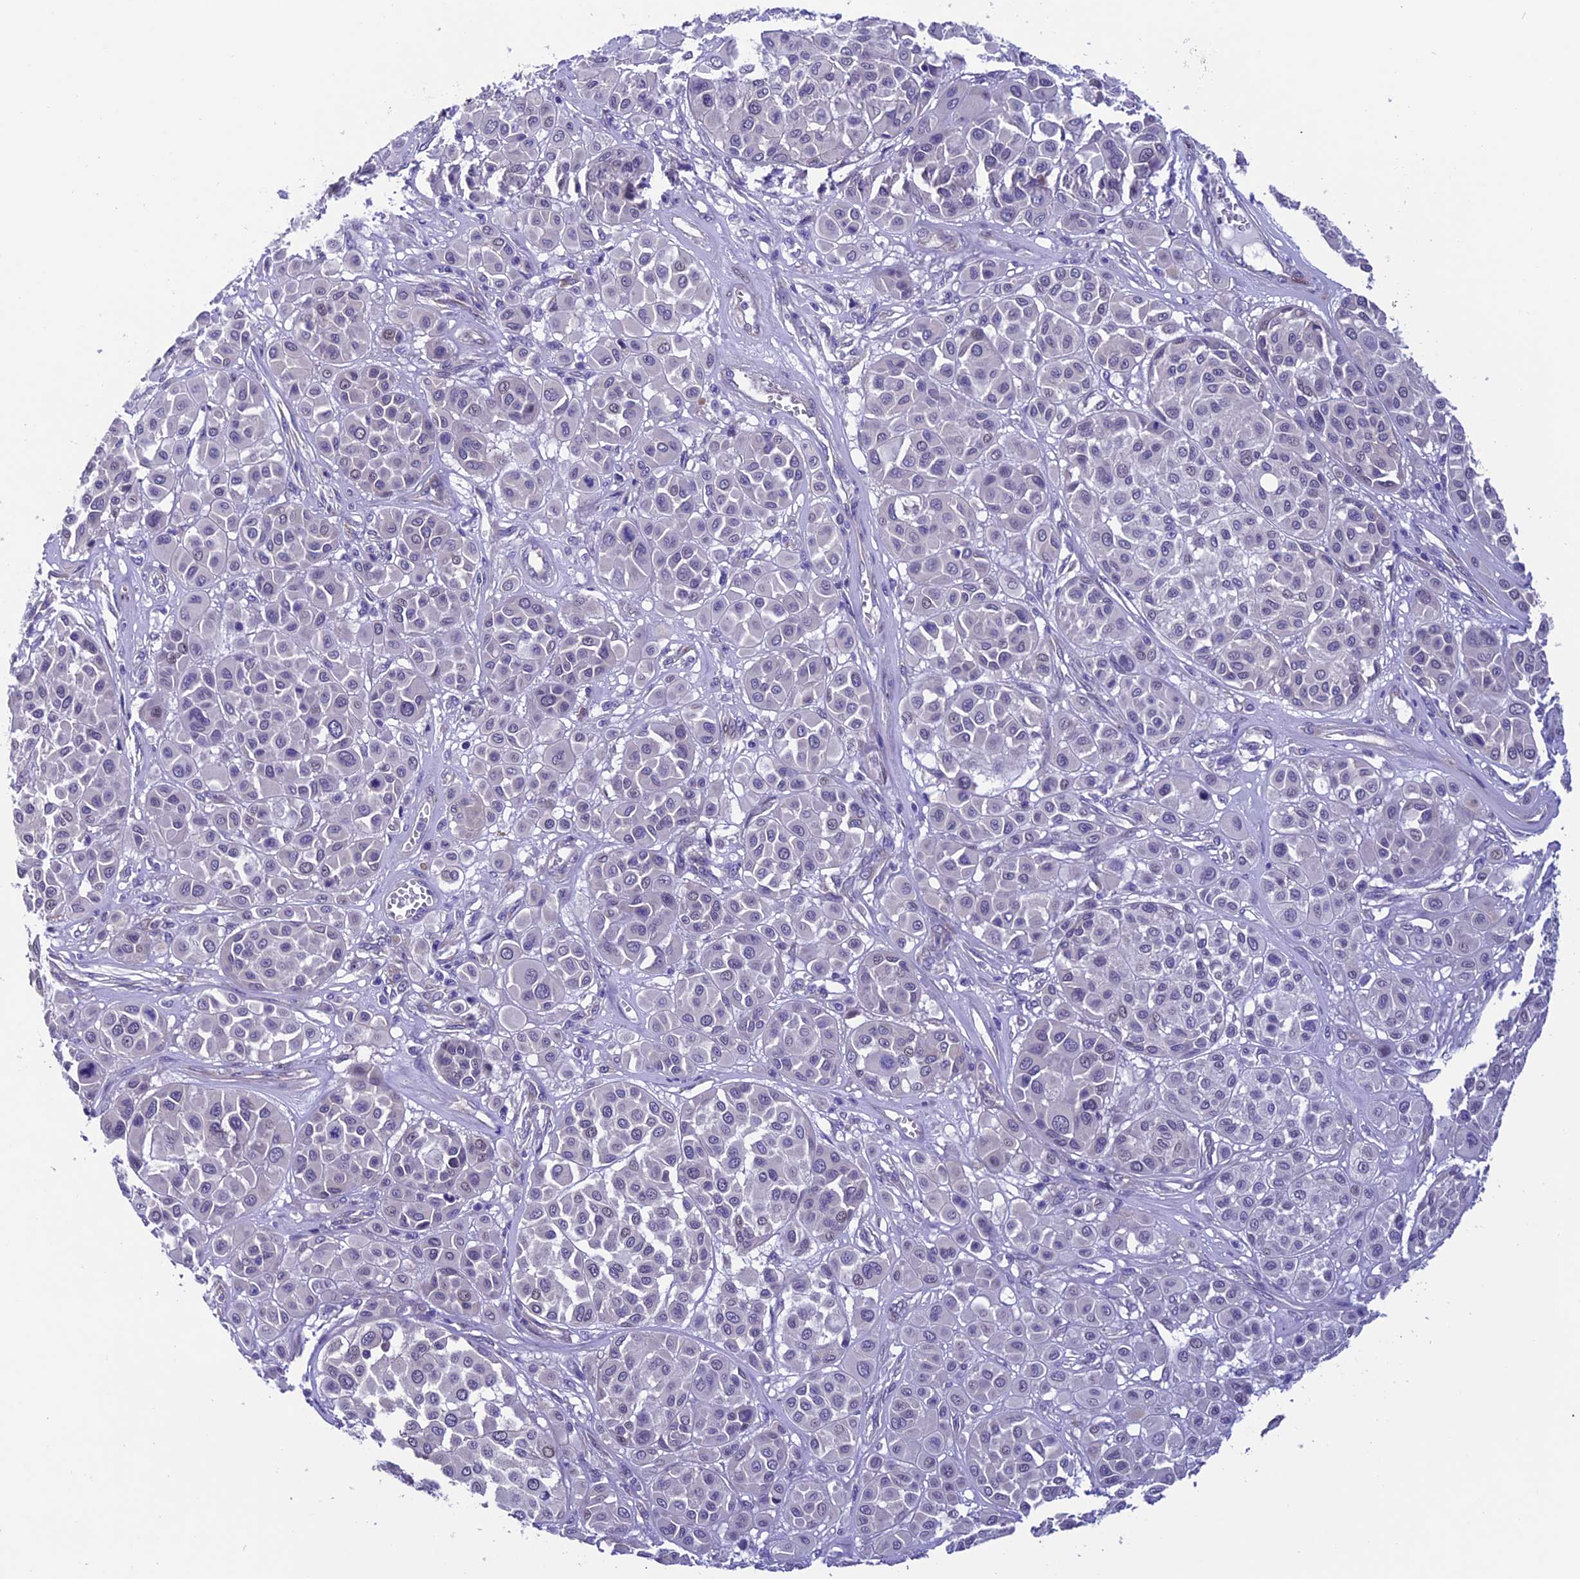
{"staining": {"intensity": "negative", "quantity": "none", "location": "none"}, "tissue": "melanoma", "cell_type": "Tumor cells", "image_type": "cancer", "snomed": [{"axis": "morphology", "description": "Malignant melanoma, Metastatic site"}, {"axis": "topography", "description": "Soft tissue"}], "caption": "Image shows no protein staining in tumor cells of melanoma tissue. Brightfield microscopy of immunohistochemistry stained with DAB (3,3'-diaminobenzidine) (brown) and hematoxylin (blue), captured at high magnification.", "gene": "TMEM171", "patient": {"sex": "male", "age": 41}}